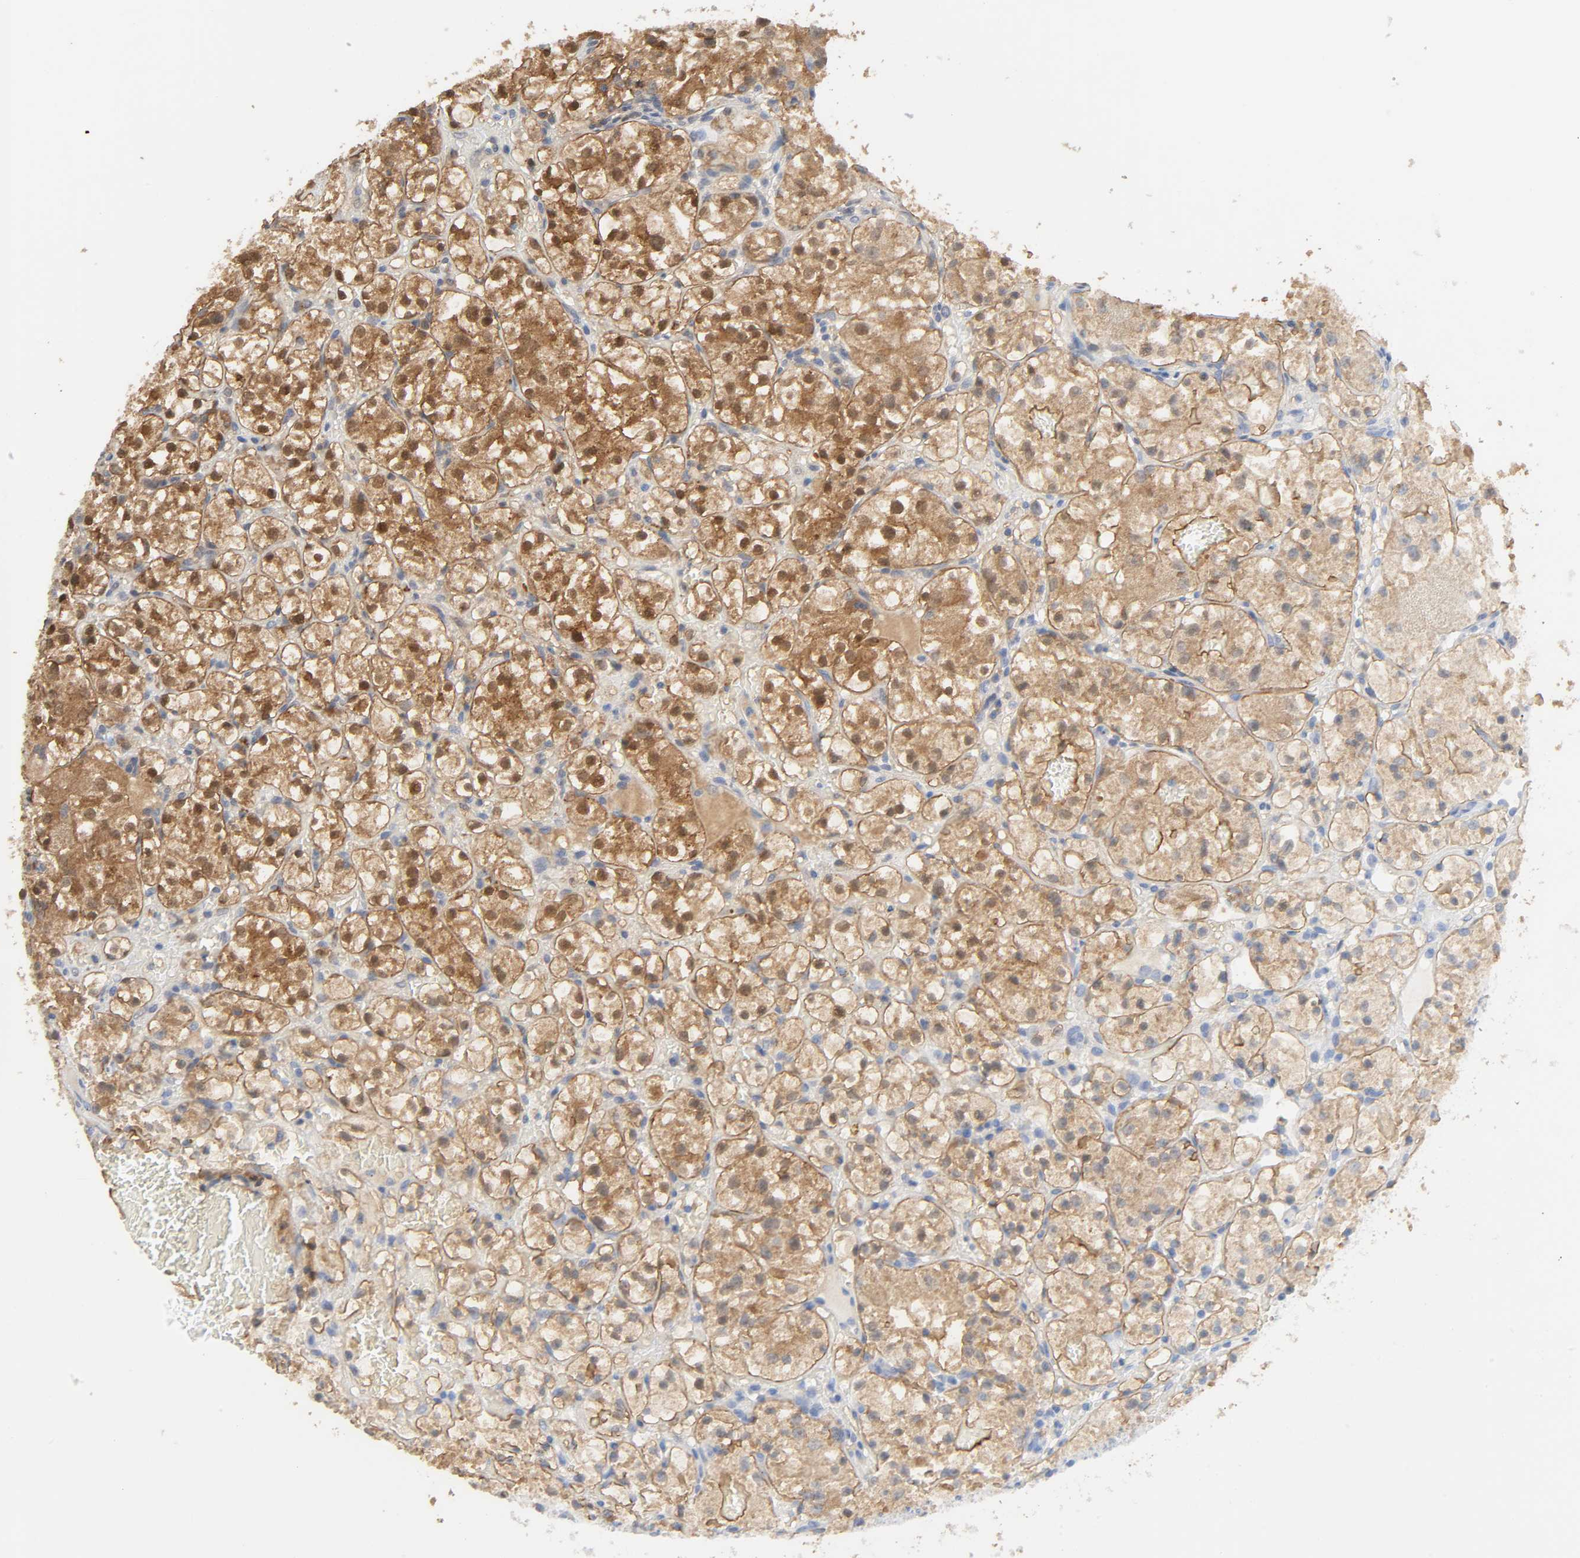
{"staining": {"intensity": "strong", "quantity": ">75%", "location": "cytoplasmic/membranous,nuclear"}, "tissue": "renal cancer", "cell_type": "Tumor cells", "image_type": "cancer", "snomed": [{"axis": "morphology", "description": "Adenocarcinoma, NOS"}, {"axis": "topography", "description": "Kidney"}], "caption": "This histopathology image exhibits immunohistochemistry (IHC) staining of adenocarcinoma (renal), with high strong cytoplasmic/membranous and nuclear positivity in about >75% of tumor cells.", "gene": "MIF", "patient": {"sex": "female", "age": 60}}